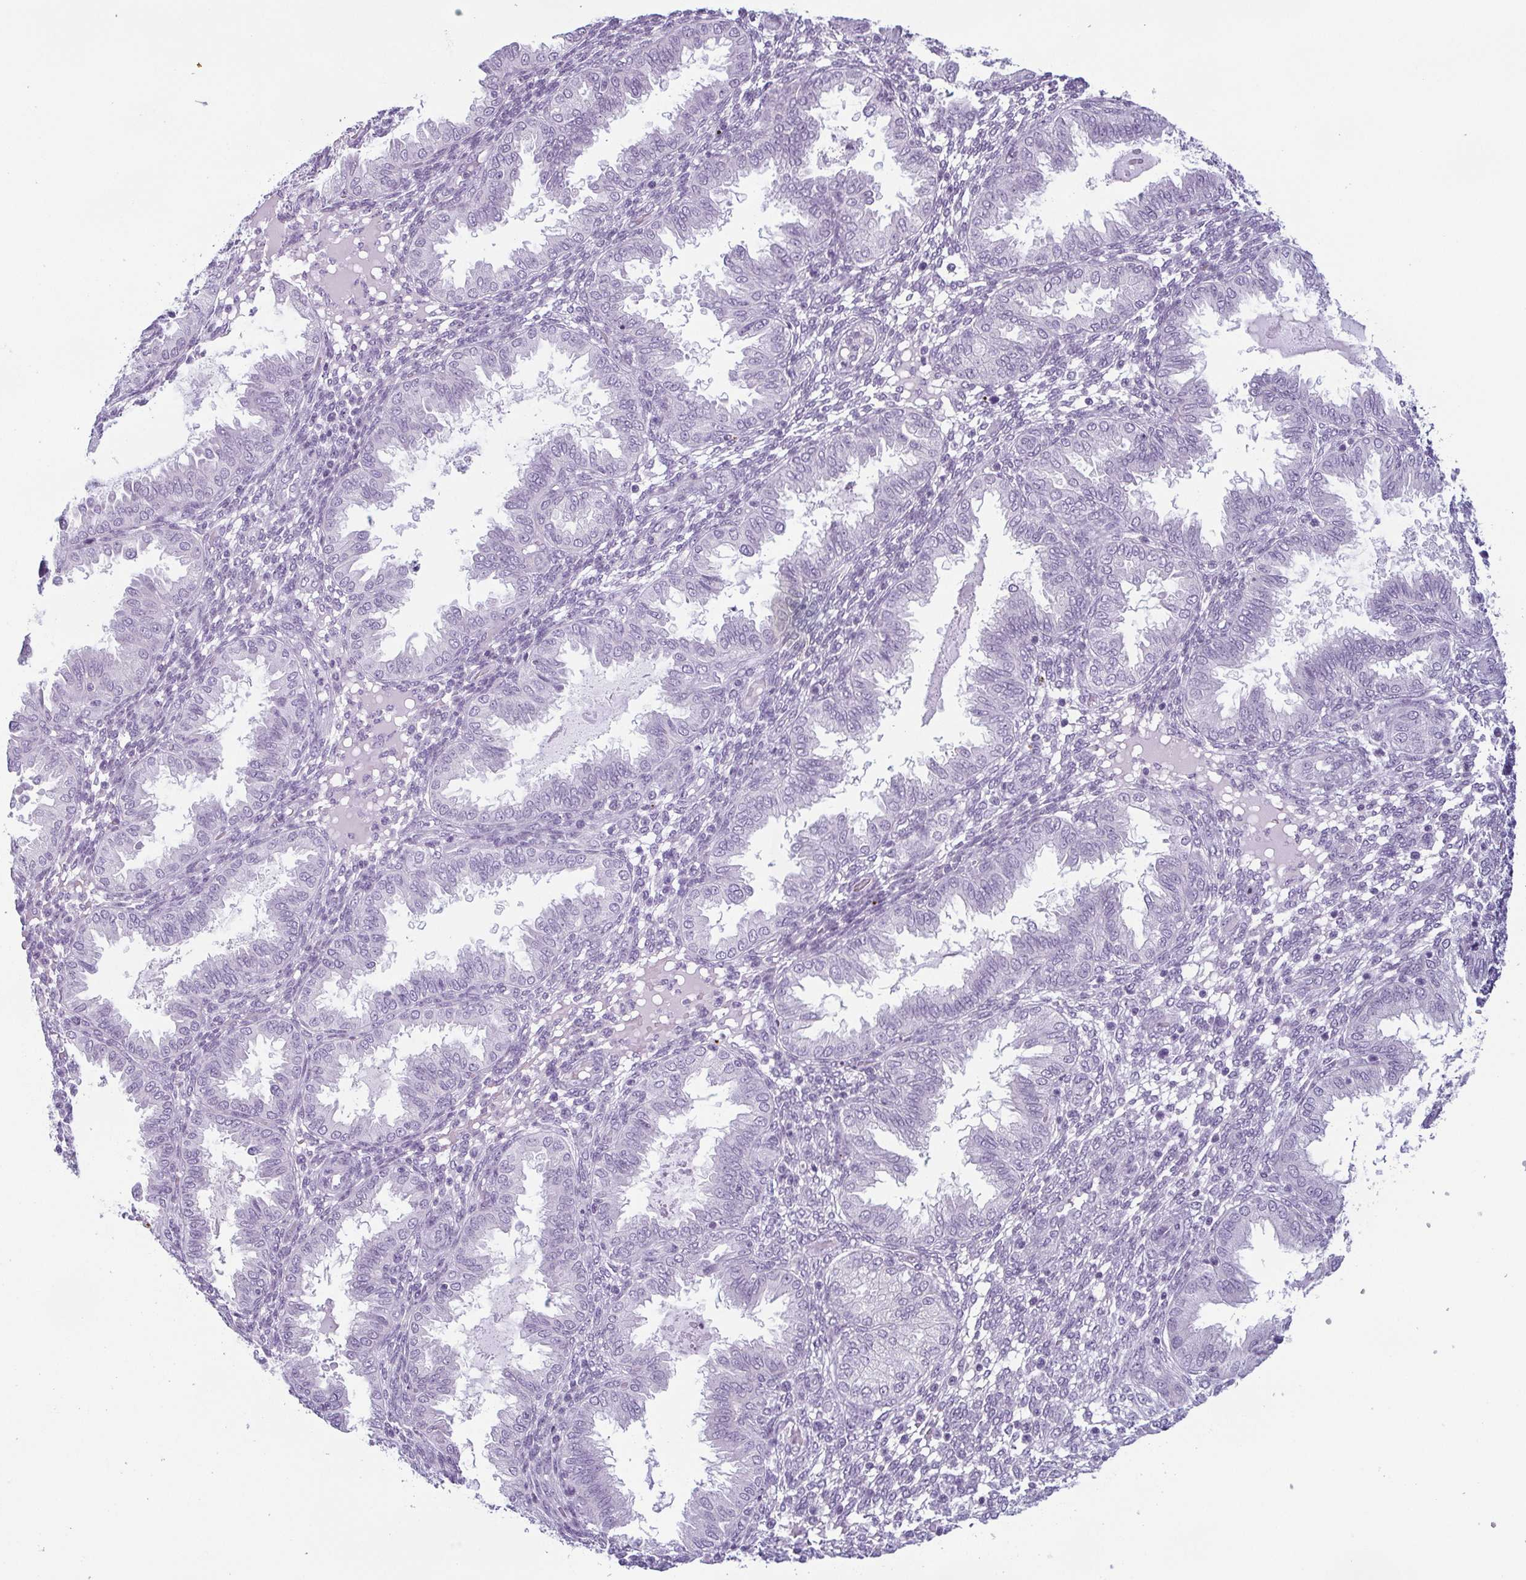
{"staining": {"intensity": "negative", "quantity": "none", "location": "none"}, "tissue": "endometrium", "cell_type": "Cells in endometrial stroma", "image_type": "normal", "snomed": [{"axis": "morphology", "description": "Normal tissue, NOS"}, {"axis": "topography", "description": "Endometrium"}], "caption": "This is an immunohistochemistry (IHC) image of benign human endometrium. There is no expression in cells in endometrial stroma.", "gene": "KRT78", "patient": {"sex": "female", "age": 33}}